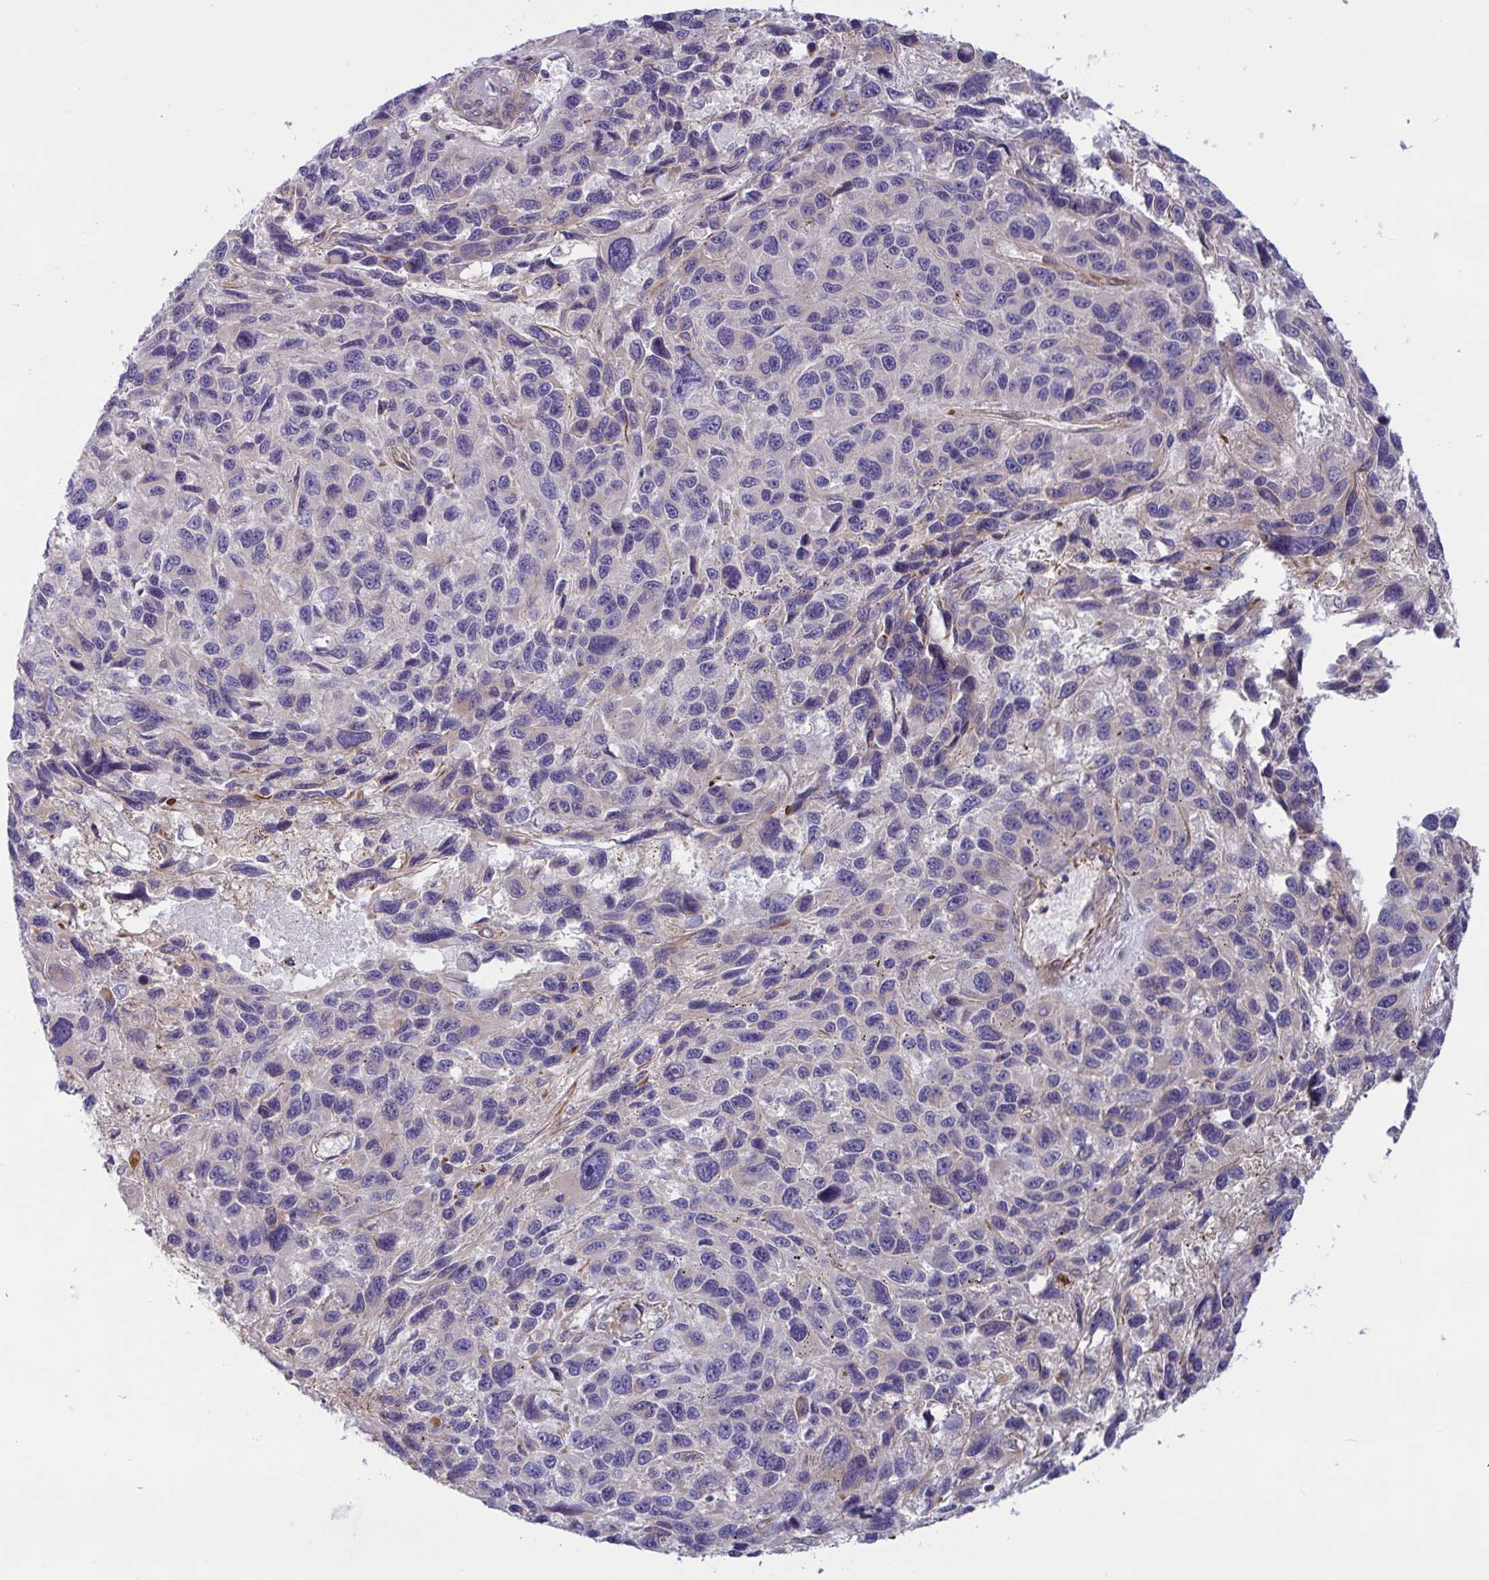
{"staining": {"intensity": "negative", "quantity": "none", "location": "none"}, "tissue": "melanoma", "cell_type": "Tumor cells", "image_type": "cancer", "snomed": [{"axis": "morphology", "description": "Malignant melanoma, NOS"}, {"axis": "topography", "description": "Skin"}], "caption": "Immunohistochemical staining of human malignant melanoma exhibits no significant positivity in tumor cells.", "gene": "TANK", "patient": {"sex": "male", "age": 53}}